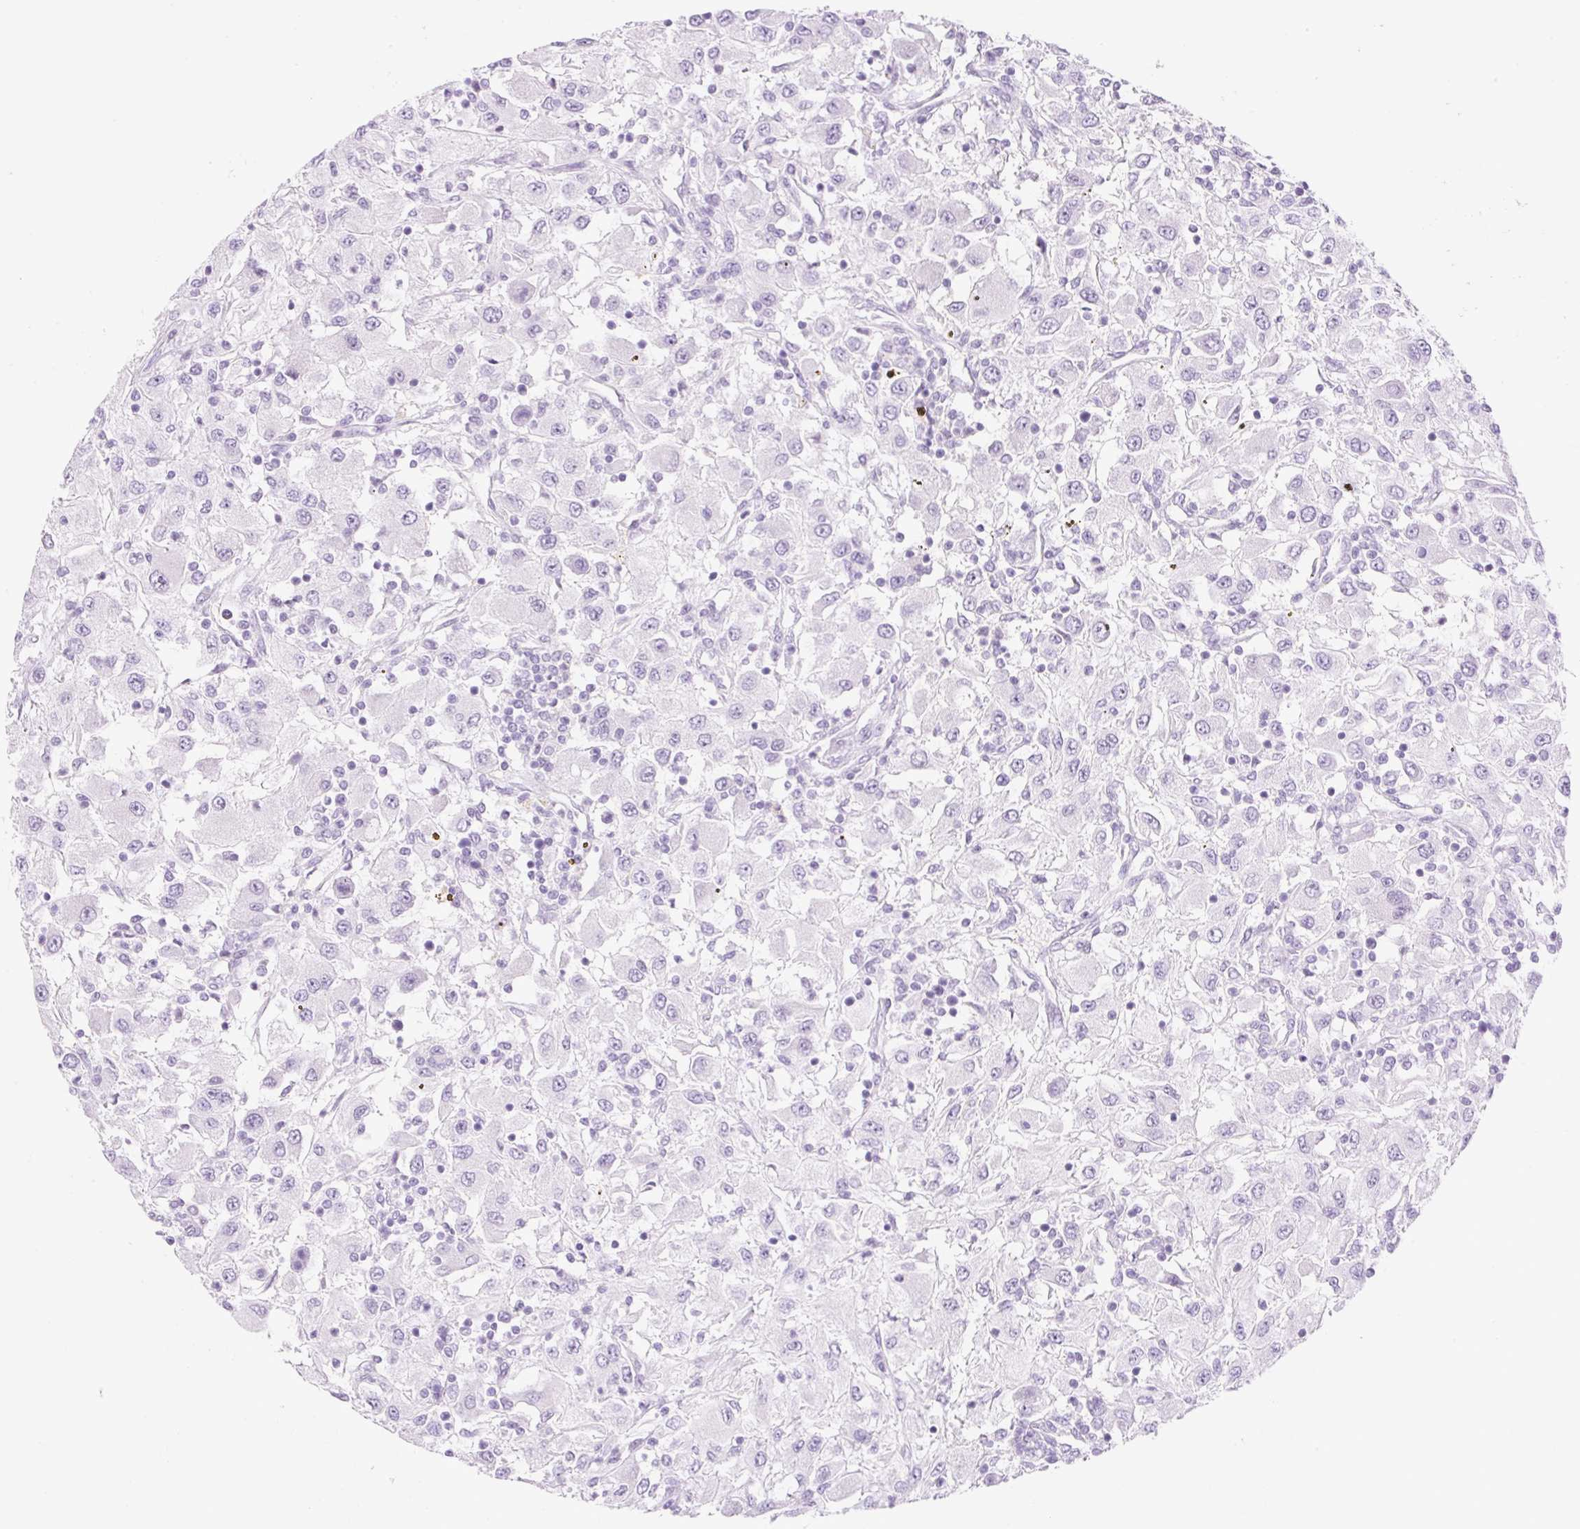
{"staining": {"intensity": "negative", "quantity": "none", "location": "none"}, "tissue": "renal cancer", "cell_type": "Tumor cells", "image_type": "cancer", "snomed": [{"axis": "morphology", "description": "Adenocarcinoma, NOS"}, {"axis": "topography", "description": "Kidney"}], "caption": "This is an immunohistochemistry image of human adenocarcinoma (renal). There is no positivity in tumor cells.", "gene": "SP140L", "patient": {"sex": "female", "age": 67}}